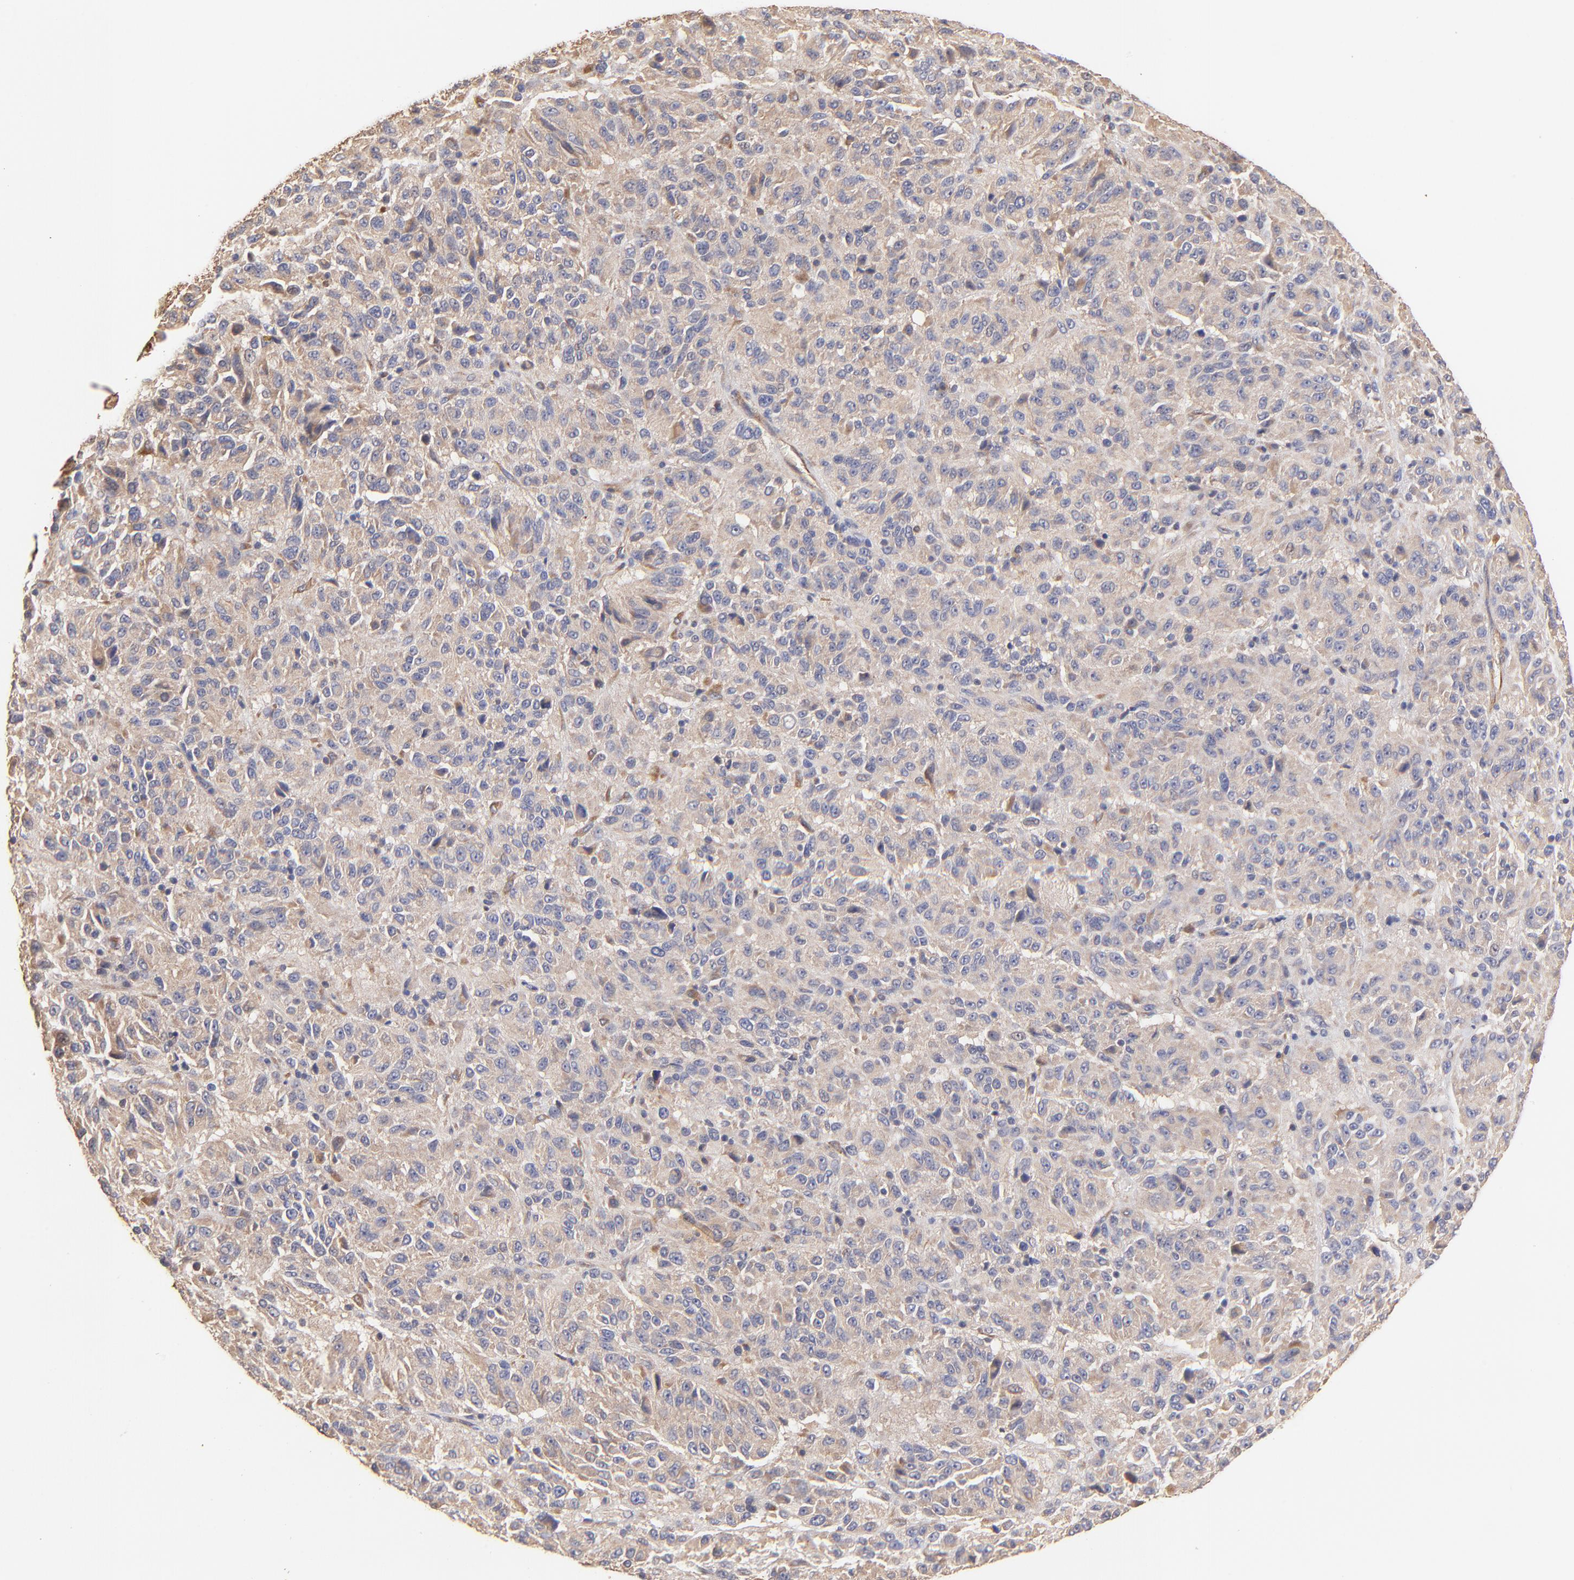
{"staining": {"intensity": "weak", "quantity": ">75%", "location": "cytoplasmic/membranous"}, "tissue": "melanoma", "cell_type": "Tumor cells", "image_type": "cancer", "snomed": [{"axis": "morphology", "description": "Malignant melanoma, Metastatic site"}, {"axis": "topography", "description": "Lung"}], "caption": "A high-resolution micrograph shows immunohistochemistry (IHC) staining of melanoma, which shows weak cytoplasmic/membranous staining in about >75% of tumor cells. (Brightfield microscopy of DAB IHC at high magnification).", "gene": "TNFAIP3", "patient": {"sex": "male", "age": 64}}